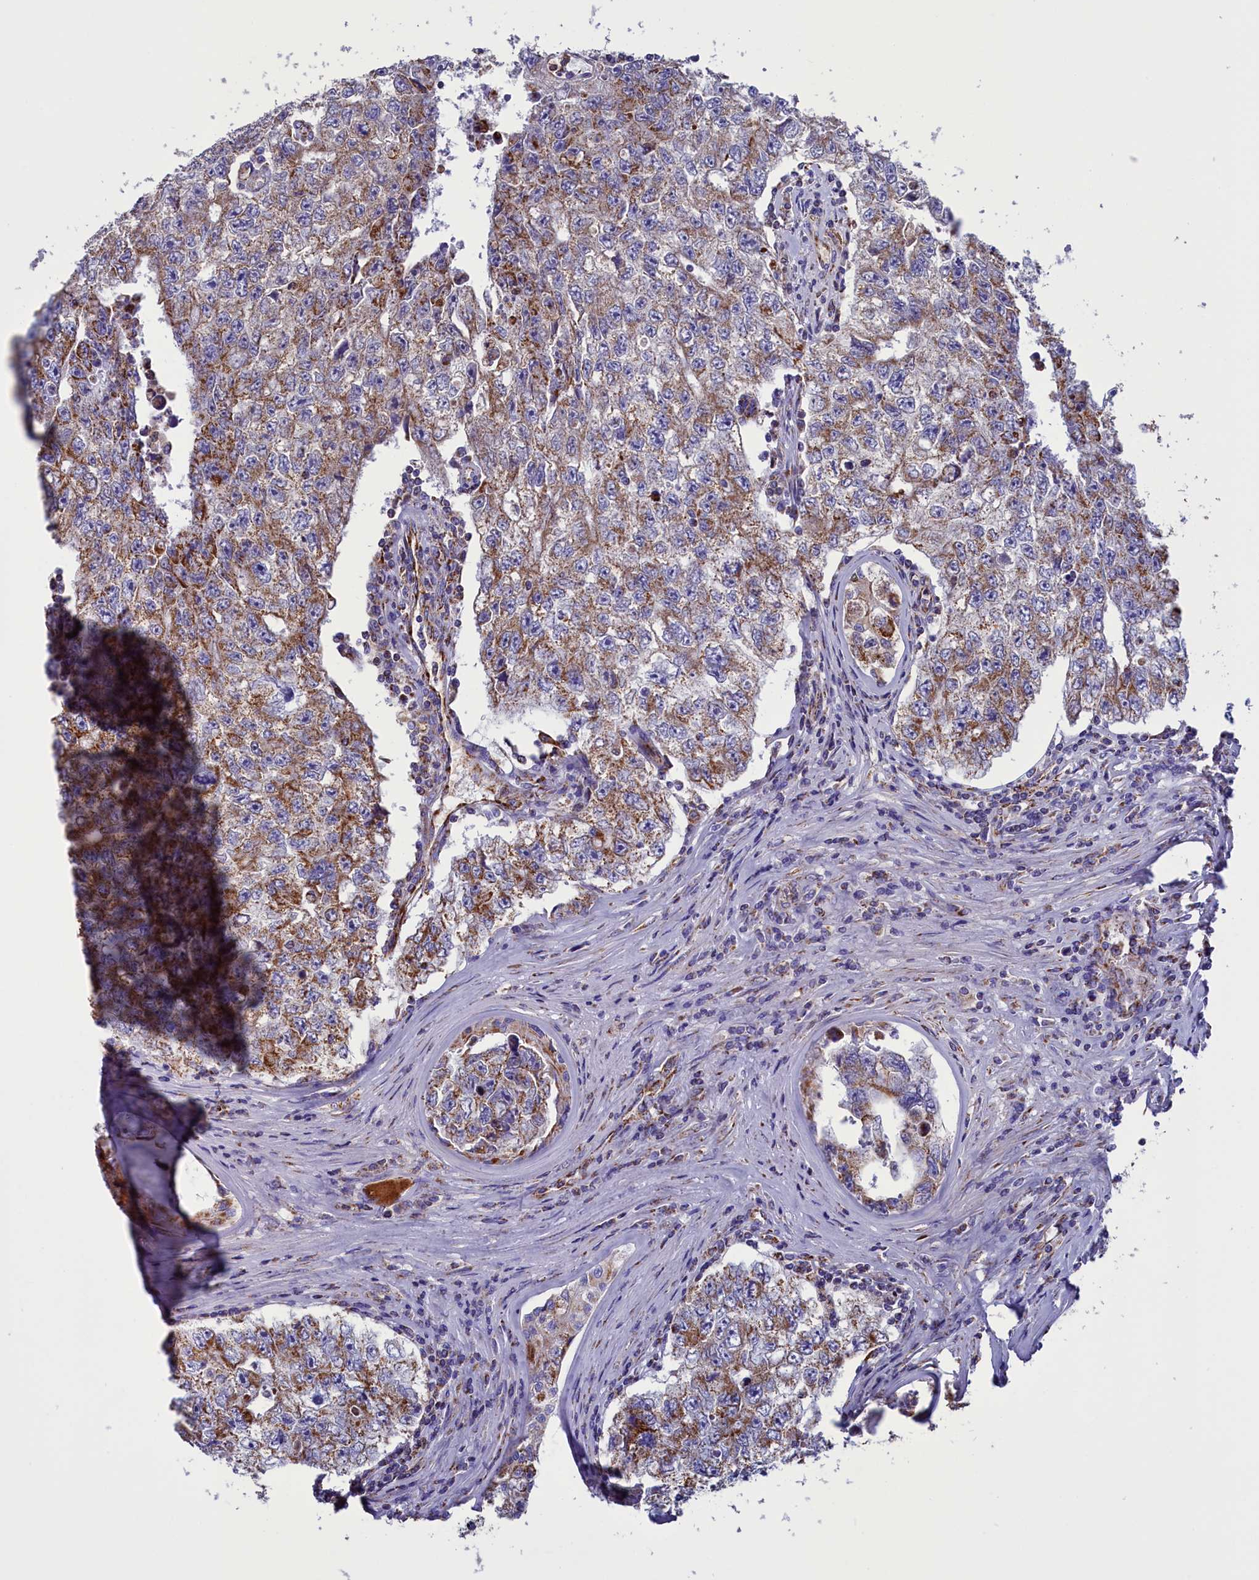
{"staining": {"intensity": "moderate", "quantity": ">75%", "location": "cytoplasmic/membranous"}, "tissue": "testis cancer", "cell_type": "Tumor cells", "image_type": "cancer", "snomed": [{"axis": "morphology", "description": "Carcinoma, Embryonal, NOS"}, {"axis": "topography", "description": "Testis"}], "caption": "An image of human testis embryonal carcinoma stained for a protein exhibits moderate cytoplasmic/membranous brown staining in tumor cells.", "gene": "SLC39A3", "patient": {"sex": "male", "age": 17}}